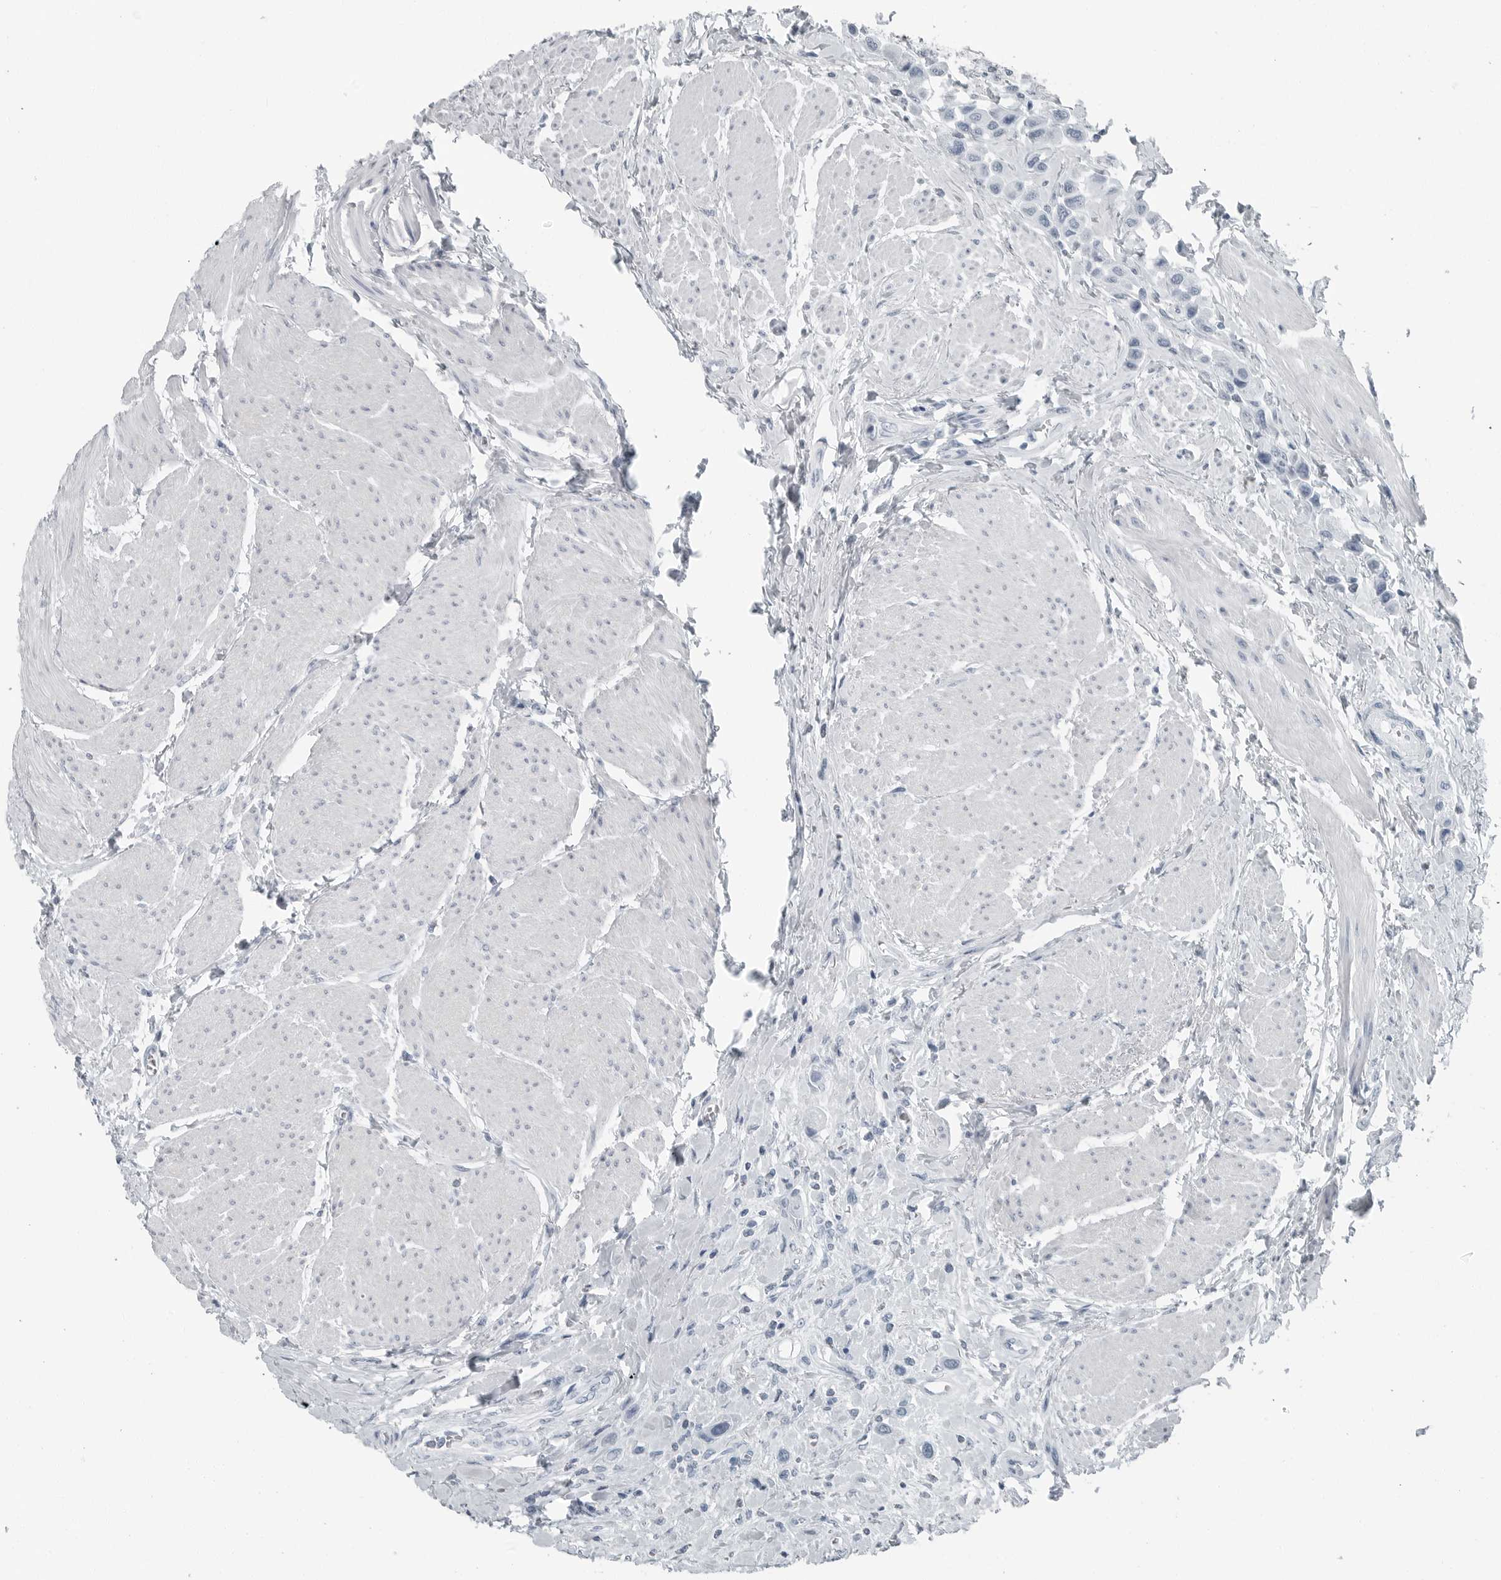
{"staining": {"intensity": "negative", "quantity": "none", "location": "none"}, "tissue": "urothelial cancer", "cell_type": "Tumor cells", "image_type": "cancer", "snomed": [{"axis": "morphology", "description": "Urothelial carcinoma, High grade"}, {"axis": "topography", "description": "Urinary bladder"}], "caption": "Immunohistochemistry of human urothelial cancer shows no expression in tumor cells.", "gene": "FABP6", "patient": {"sex": "male", "age": 50}}